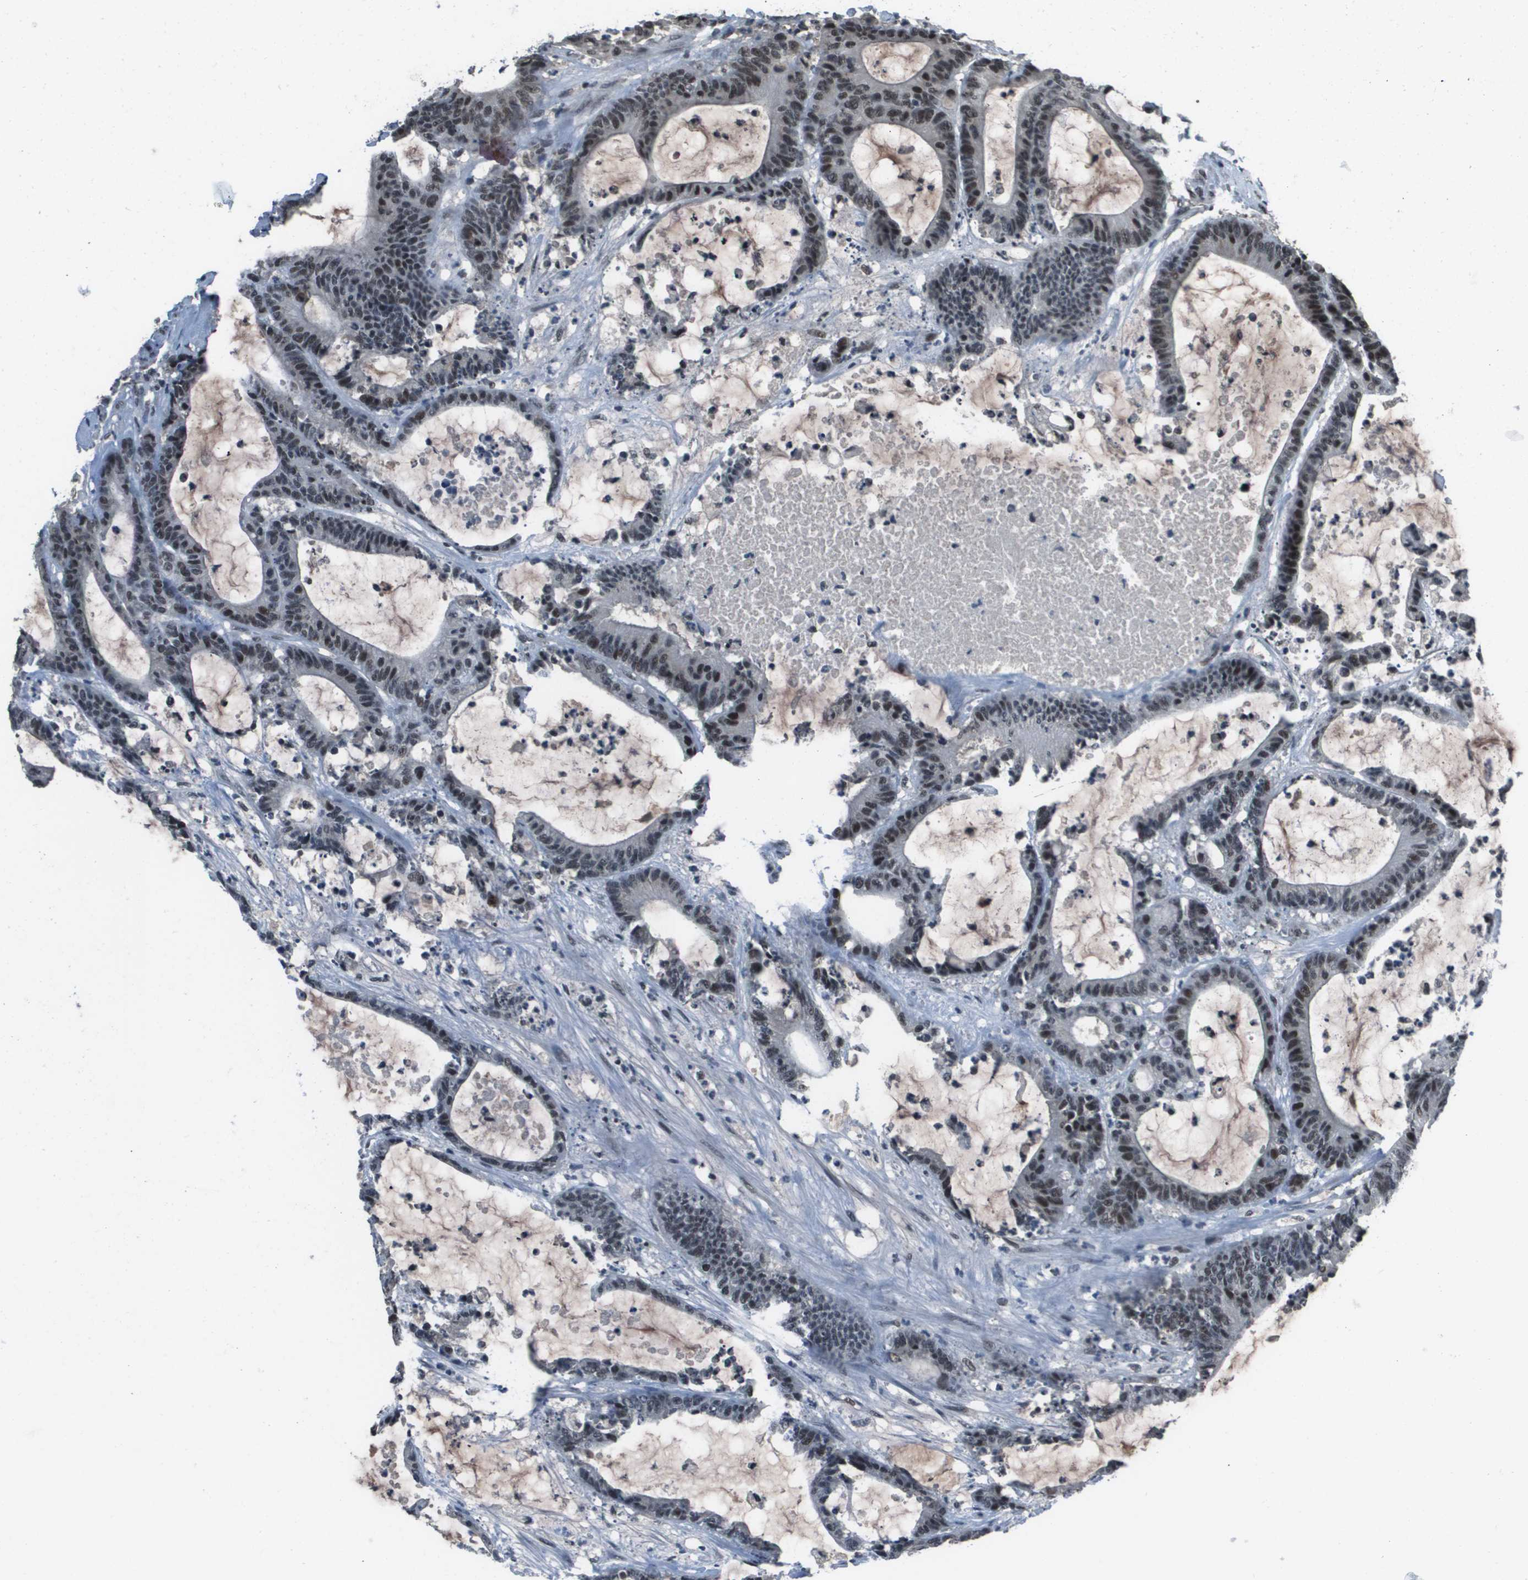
{"staining": {"intensity": "moderate", "quantity": "25%-75%", "location": "nuclear"}, "tissue": "colorectal cancer", "cell_type": "Tumor cells", "image_type": "cancer", "snomed": [{"axis": "morphology", "description": "Adenocarcinoma, NOS"}, {"axis": "topography", "description": "Colon"}], "caption": "A brown stain labels moderate nuclear positivity of a protein in colorectal adenocarcinoma tumor cells.", "gene": "THRAP3", "patient": {"sex": "female", "age": 84}}